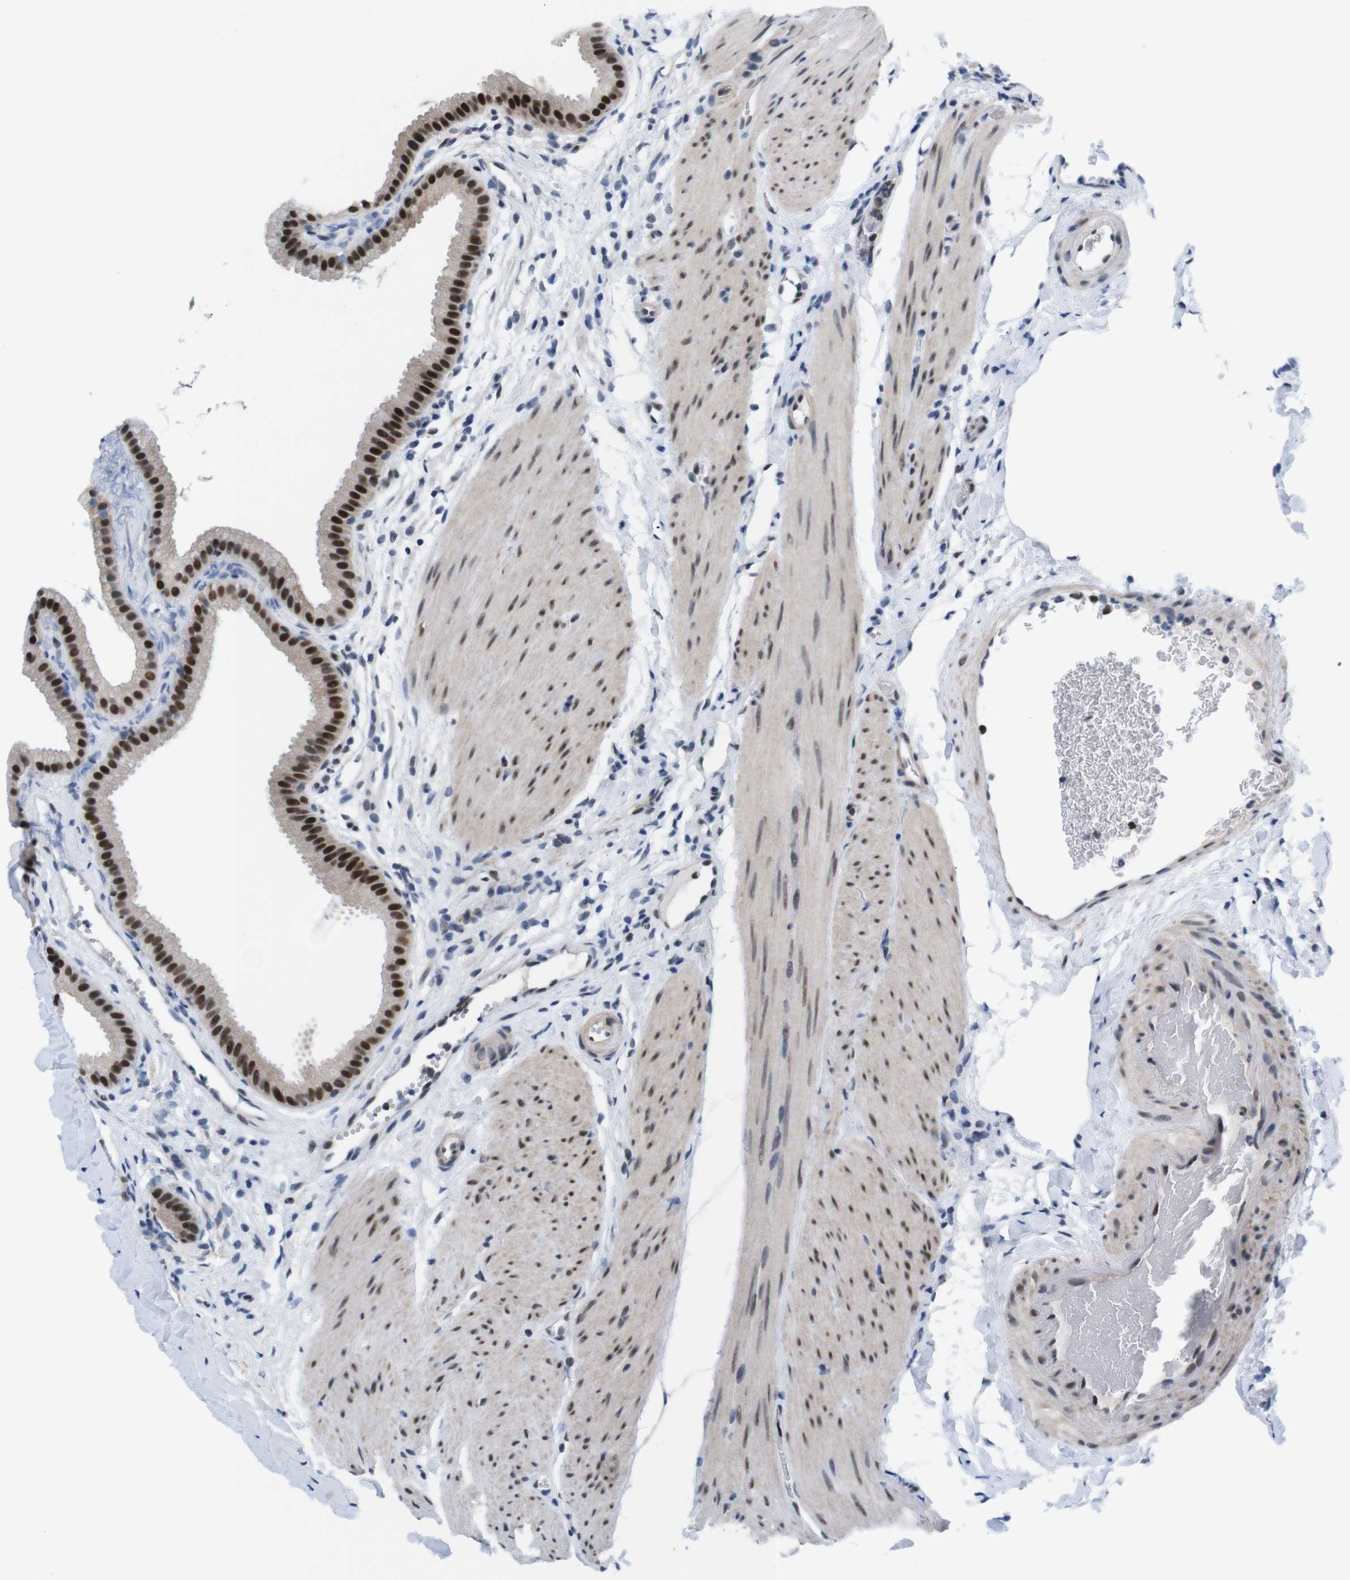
{"staining": {"intensity": "strong", "quantity": ">75%", "location": "nuclear"}, "tissue": "gallbladder", "cell_type": "Glandular cells", "image_type": "normal", "snomed": [{"axis": "morphology", "description": "Normal tissue, NOS"}, {"axis": "topography", "description": "Gallbladder"}], "caption": "Protein staining demonstrates strong nuclear staining in approximately >75% of glandular cells in normal gallbladder. Ihc stains the protein of interest in brown and the nuclei are stained blue.", "gene": "PSME3", "patient": {"sex": "female", "age": 64}}